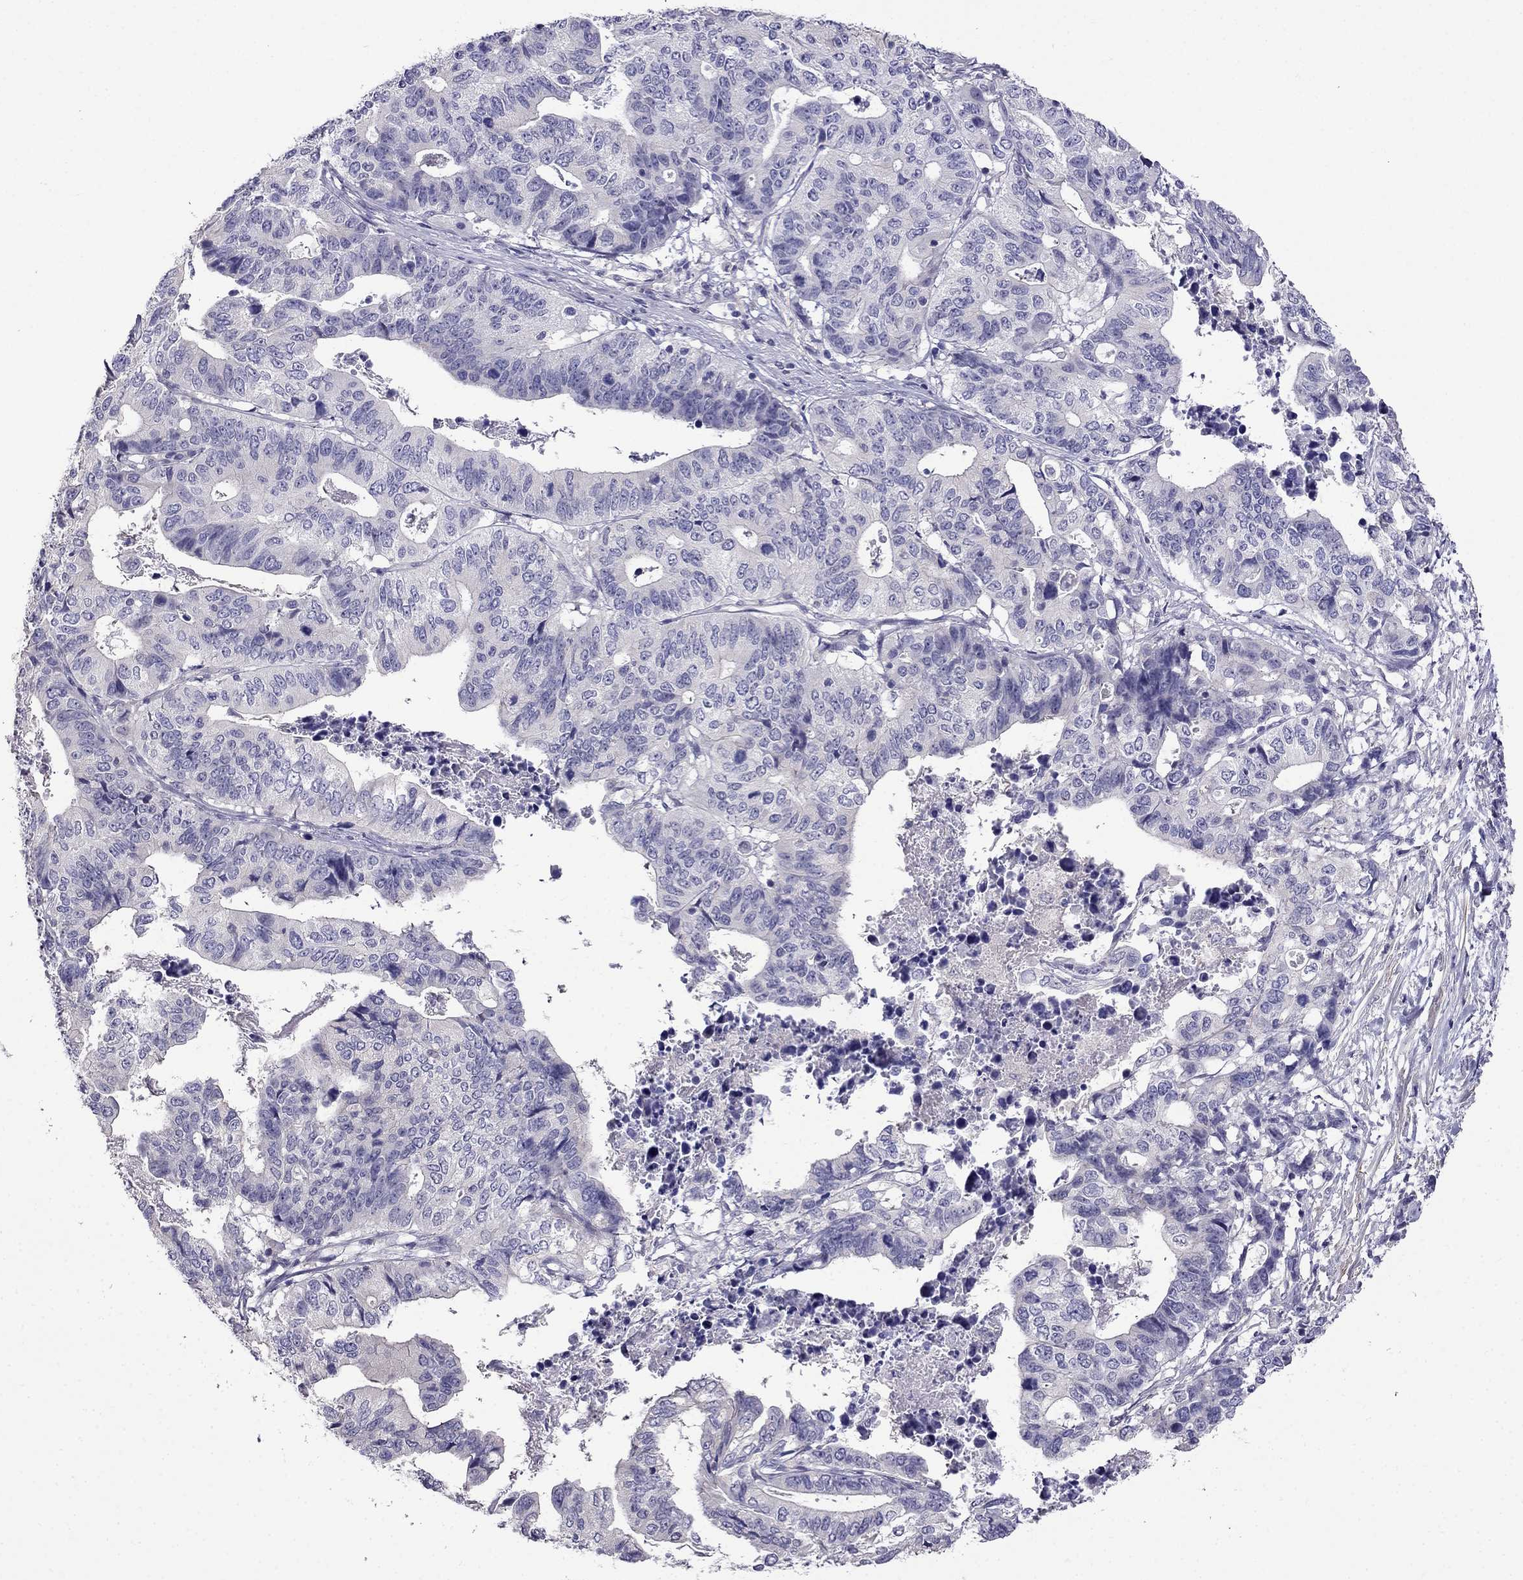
{"staining": {"intensity": "negative", "quantity": "none", "location": "none"}, "tissue": "stomach cancer", "cell_type": "Tumor cells", "image_type": "cancer", "snomed": [{"axis": "morphology", "description": "Adenocarcinoma, NOS"}, {"axis": "topography", "description": "Stomach, upper"}], "caption": "This is an immunohistochemistry image of stomach cancer. There is no positivity in tumor cells.", "gene": "SCNN1D", "patient": {"sex": "female", "age": 67}}